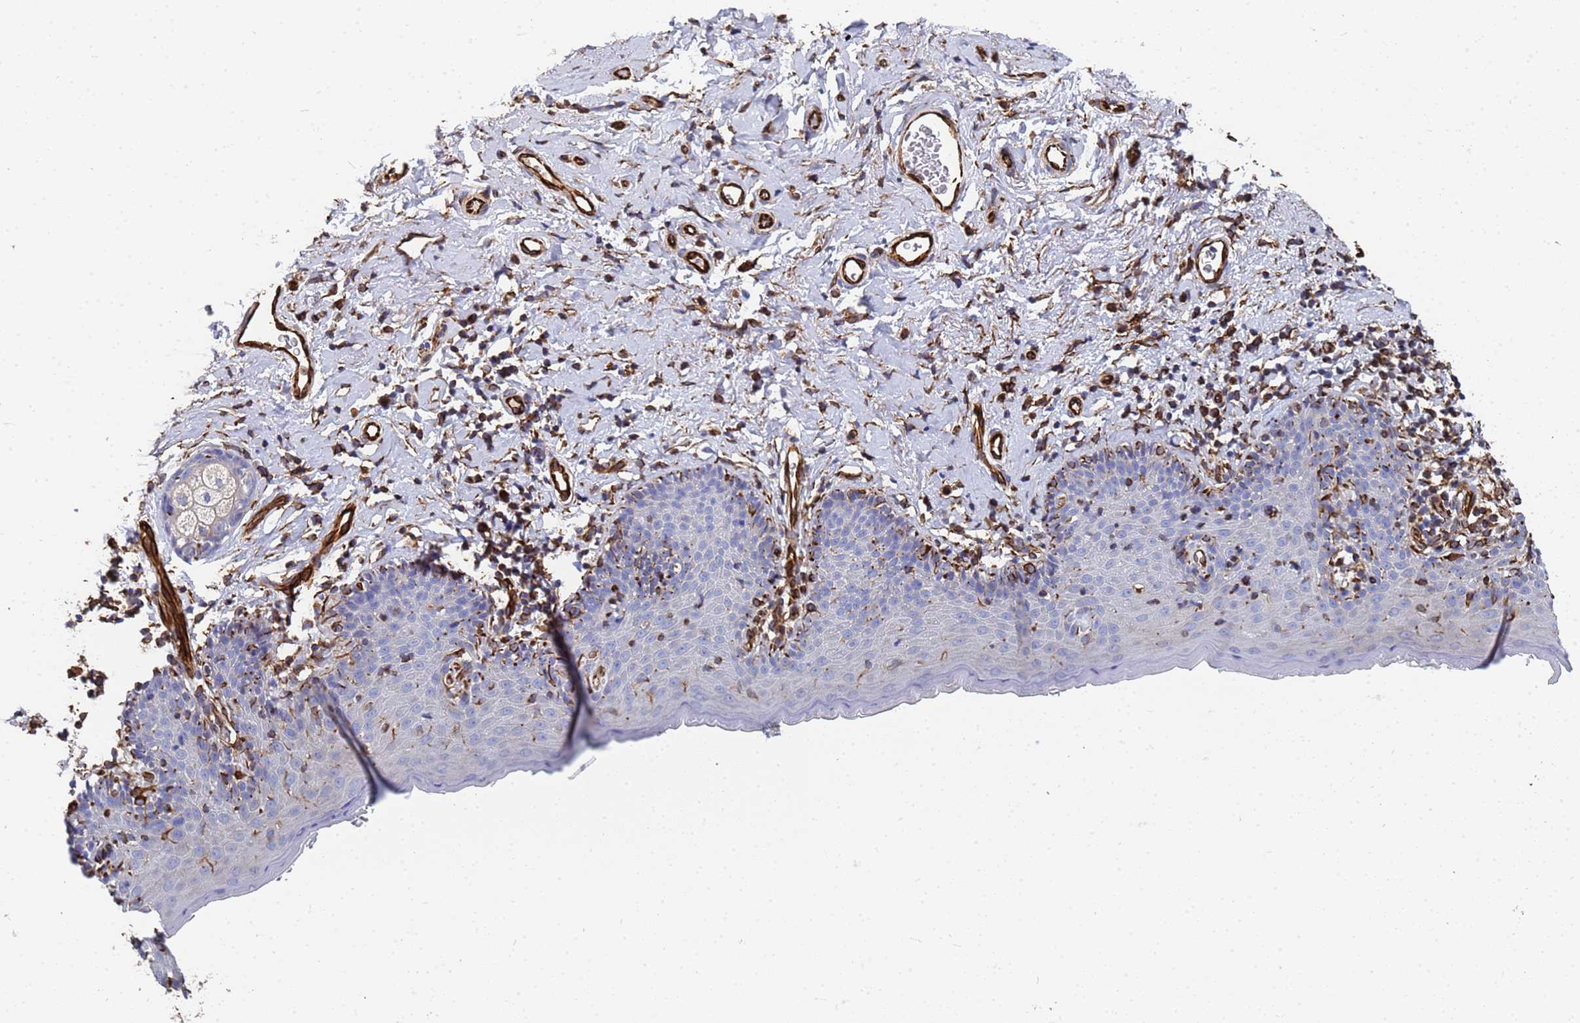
{"staining": {"intensity": "moderate", "quantity": "<25%", "location": "cytoplasmic/membranous"}, "tissue": "skin", "cell_type": "Epidermal cells", "image_type": "normal", "snomed": [{"axis": "morphology", "description": "Normal tissue, NOS"}, {"axis": "topography", "description": "Vulva"}], "caption": "Immunohistochemical staining of unremarkable skin displays <25% levels of moderate cytoplasmic/membranous protein staining in approximately <25% of epidermal cells.", "gene": "SYT13", "patient": {"sex": "female", "age": 66}}